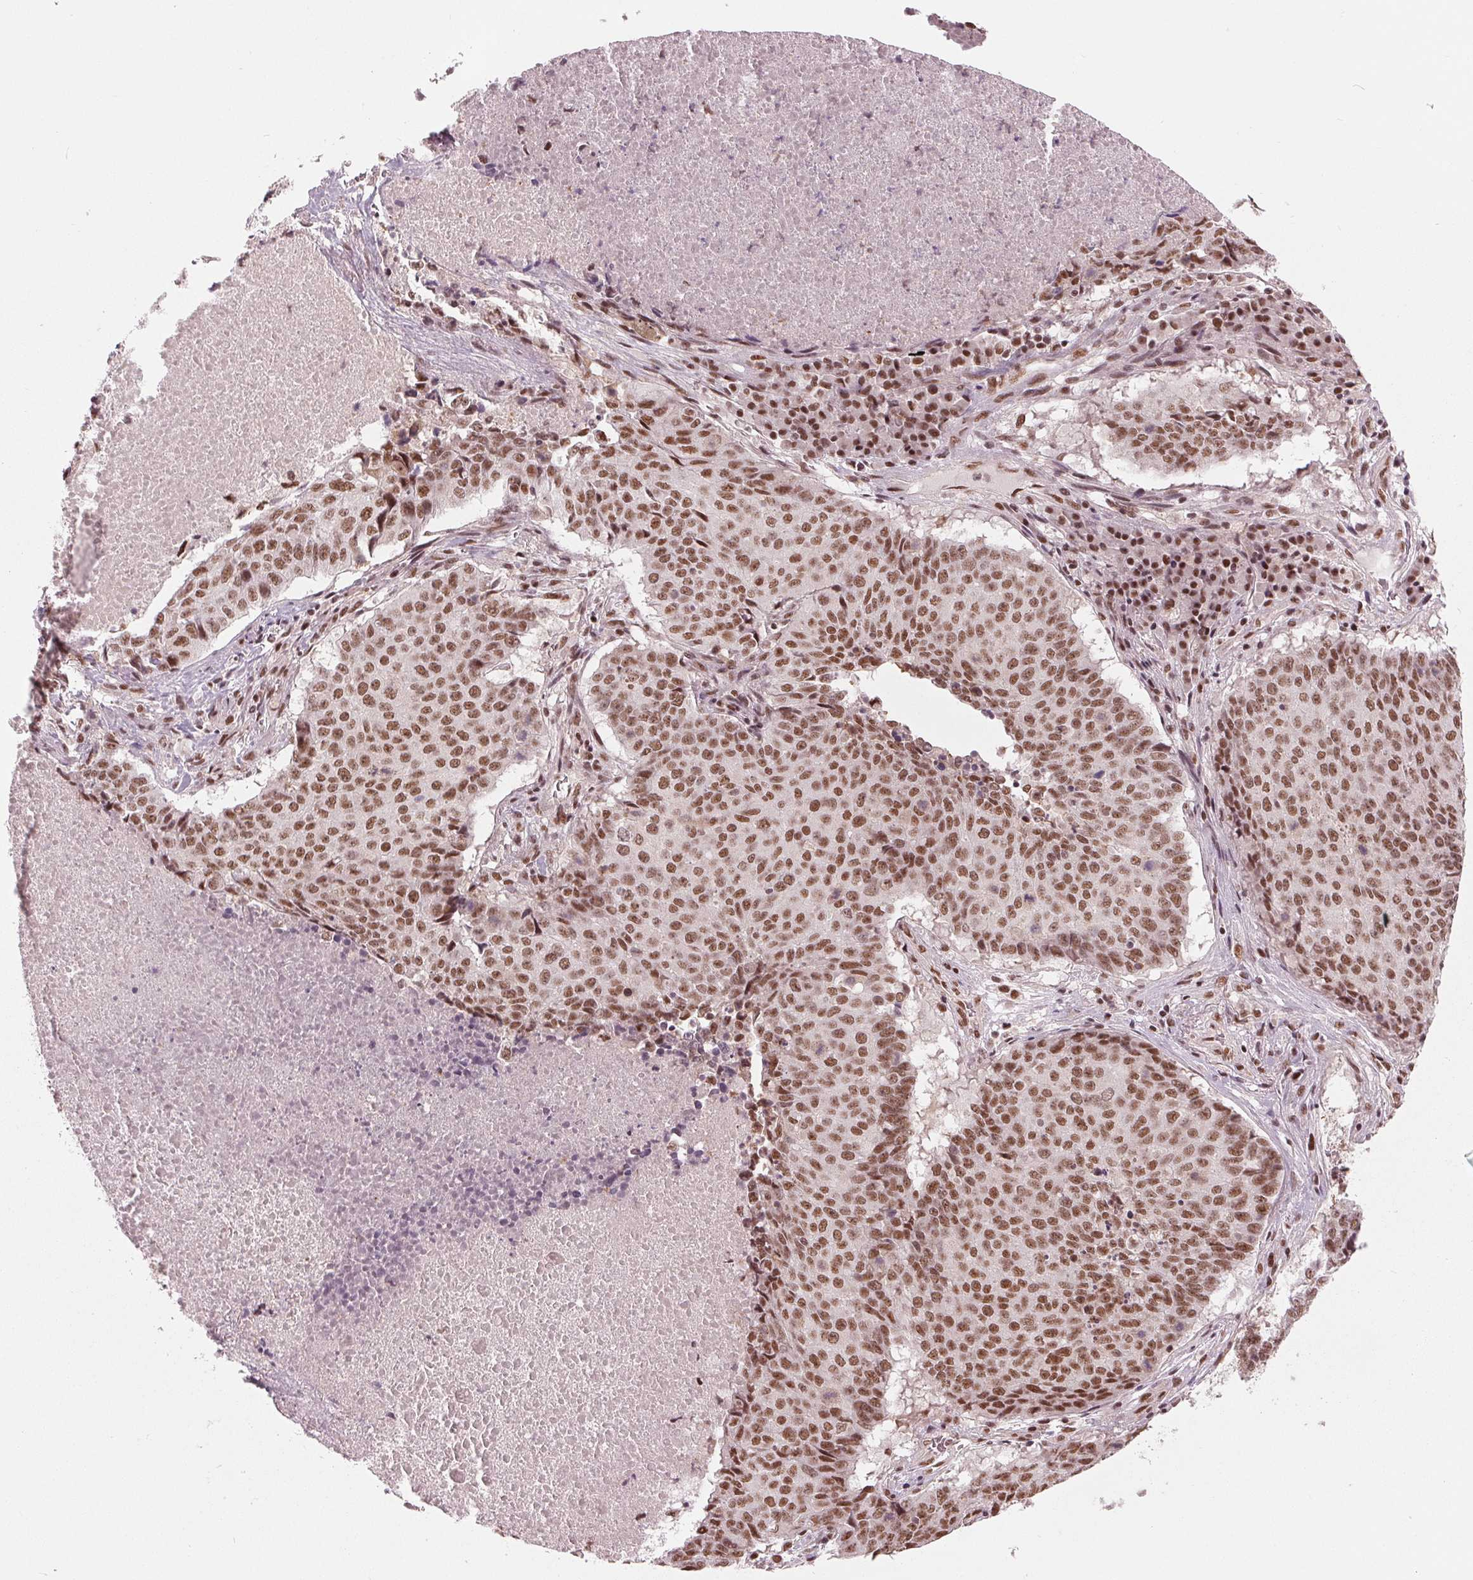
{"staining": {"intensity": "moderate", "quantity": ">75%", "location": "nuclear"}, "tissue": "lung cancer", "cell_type": "Tumor cells", "image_type": "cancer", "snomed": [{"axis": "morphology", "description": "Normal tissue, NOS"}, {"axis": "morphology", "description": "Squamous cell carcinoma, NOS"}, {"axis": "topography", "description": "Bronchus"}, {"axis": "topography", "description": "Lung"}], "caption": "The histopathology image reveals staining of lung cancer, revealing moderate nuclear protein positivity (brown color) within tumor cells.", "gene": "LSM2", "patient": {"sex": "male", "age": 64}}